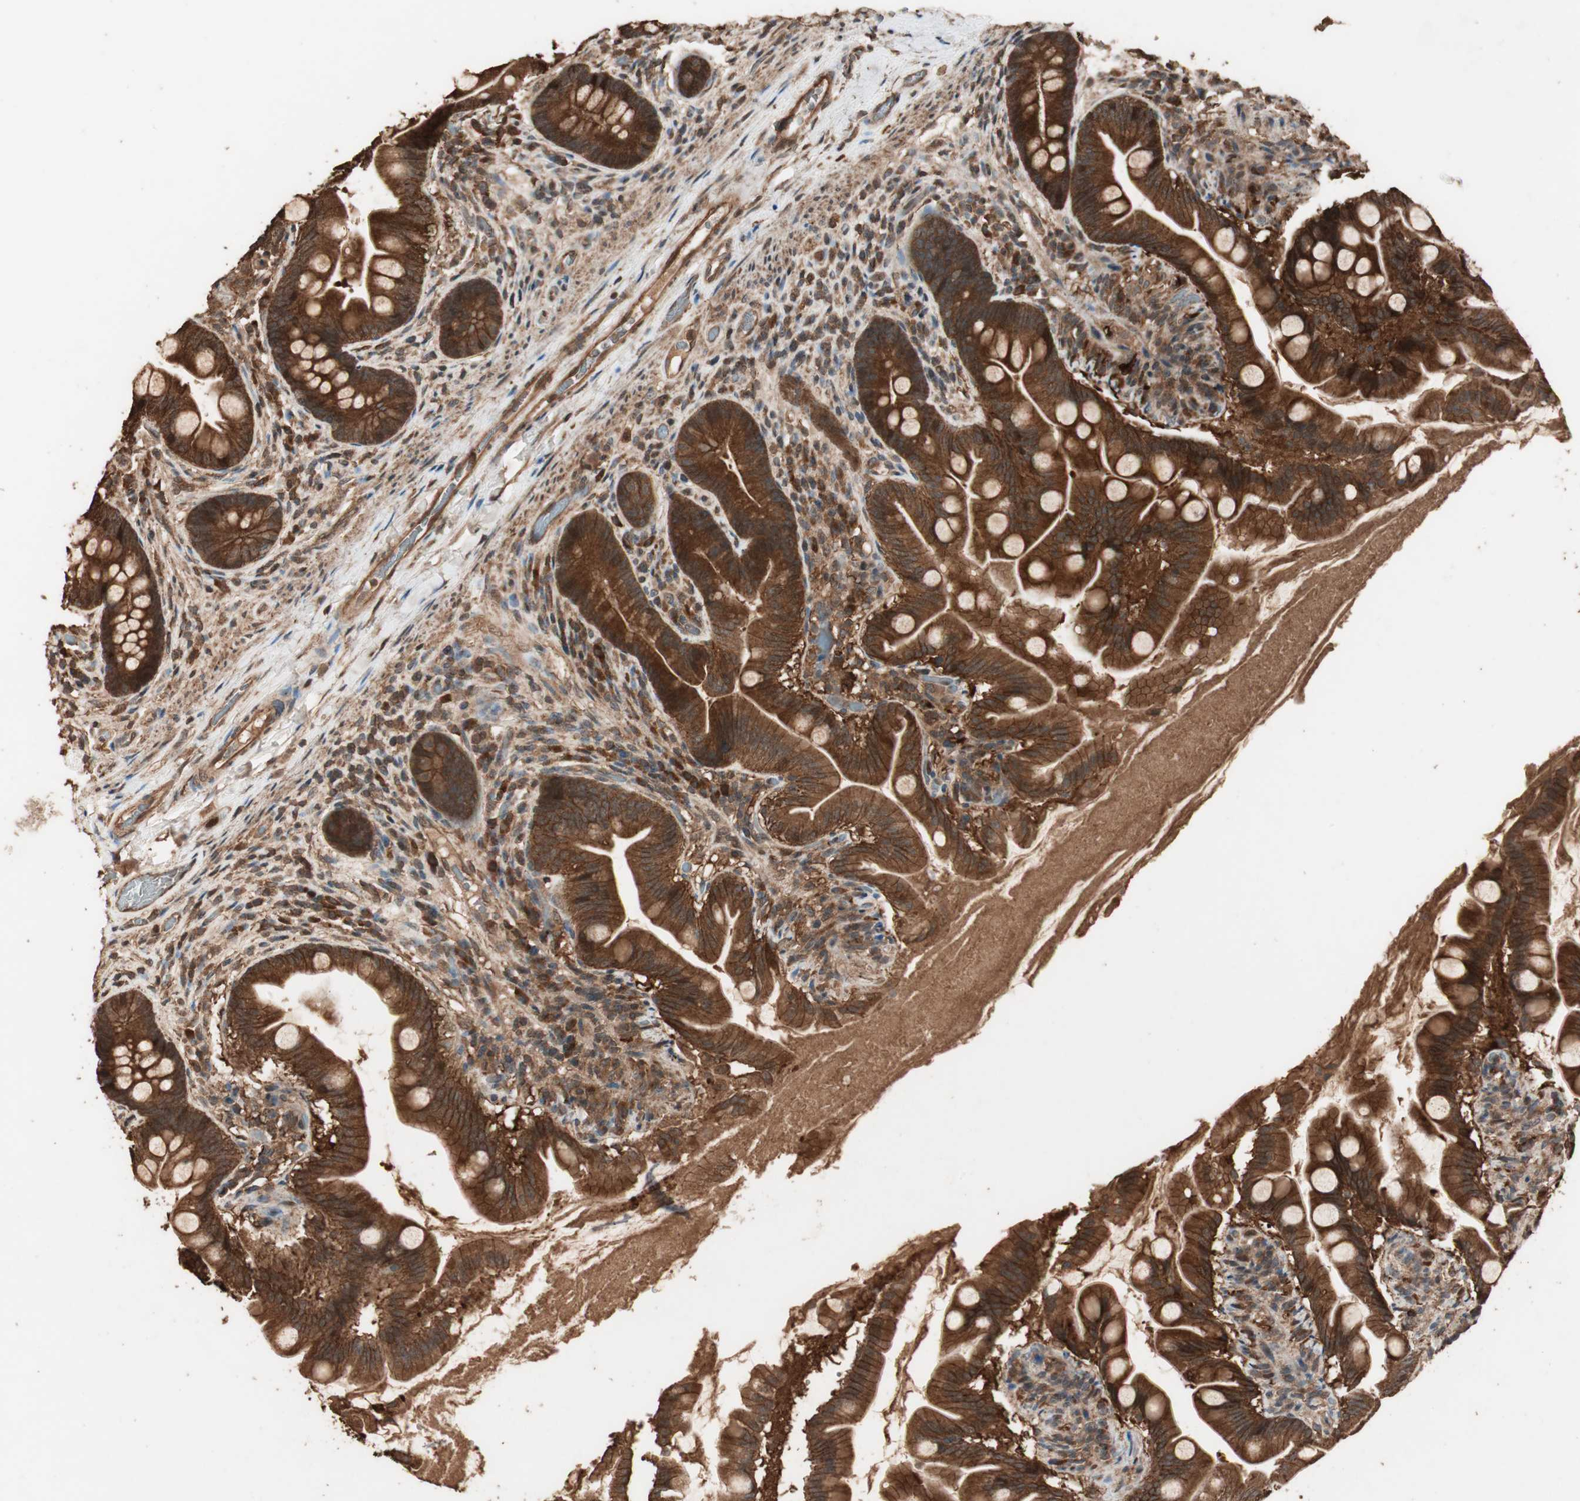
{"staining": {"intensity": "strong", "quantity": ">75%", "location": "cytoplasmic/membranous"}, "tissue": "small intestine", "cell_type": "Glandular cells", "image_type": "normal", "snomed": [{"axis": "morphology", "description": "Normal tissue, NOS"}, {"axis": "topography", "description": "Small intestine"}], "caption": "Strong cytoplasmic/membranous positivity is present in approximately >75% of glandular cells in benign small intestine.", "gene": "USP20", "patient": {"sex": "female", "age": 56}}